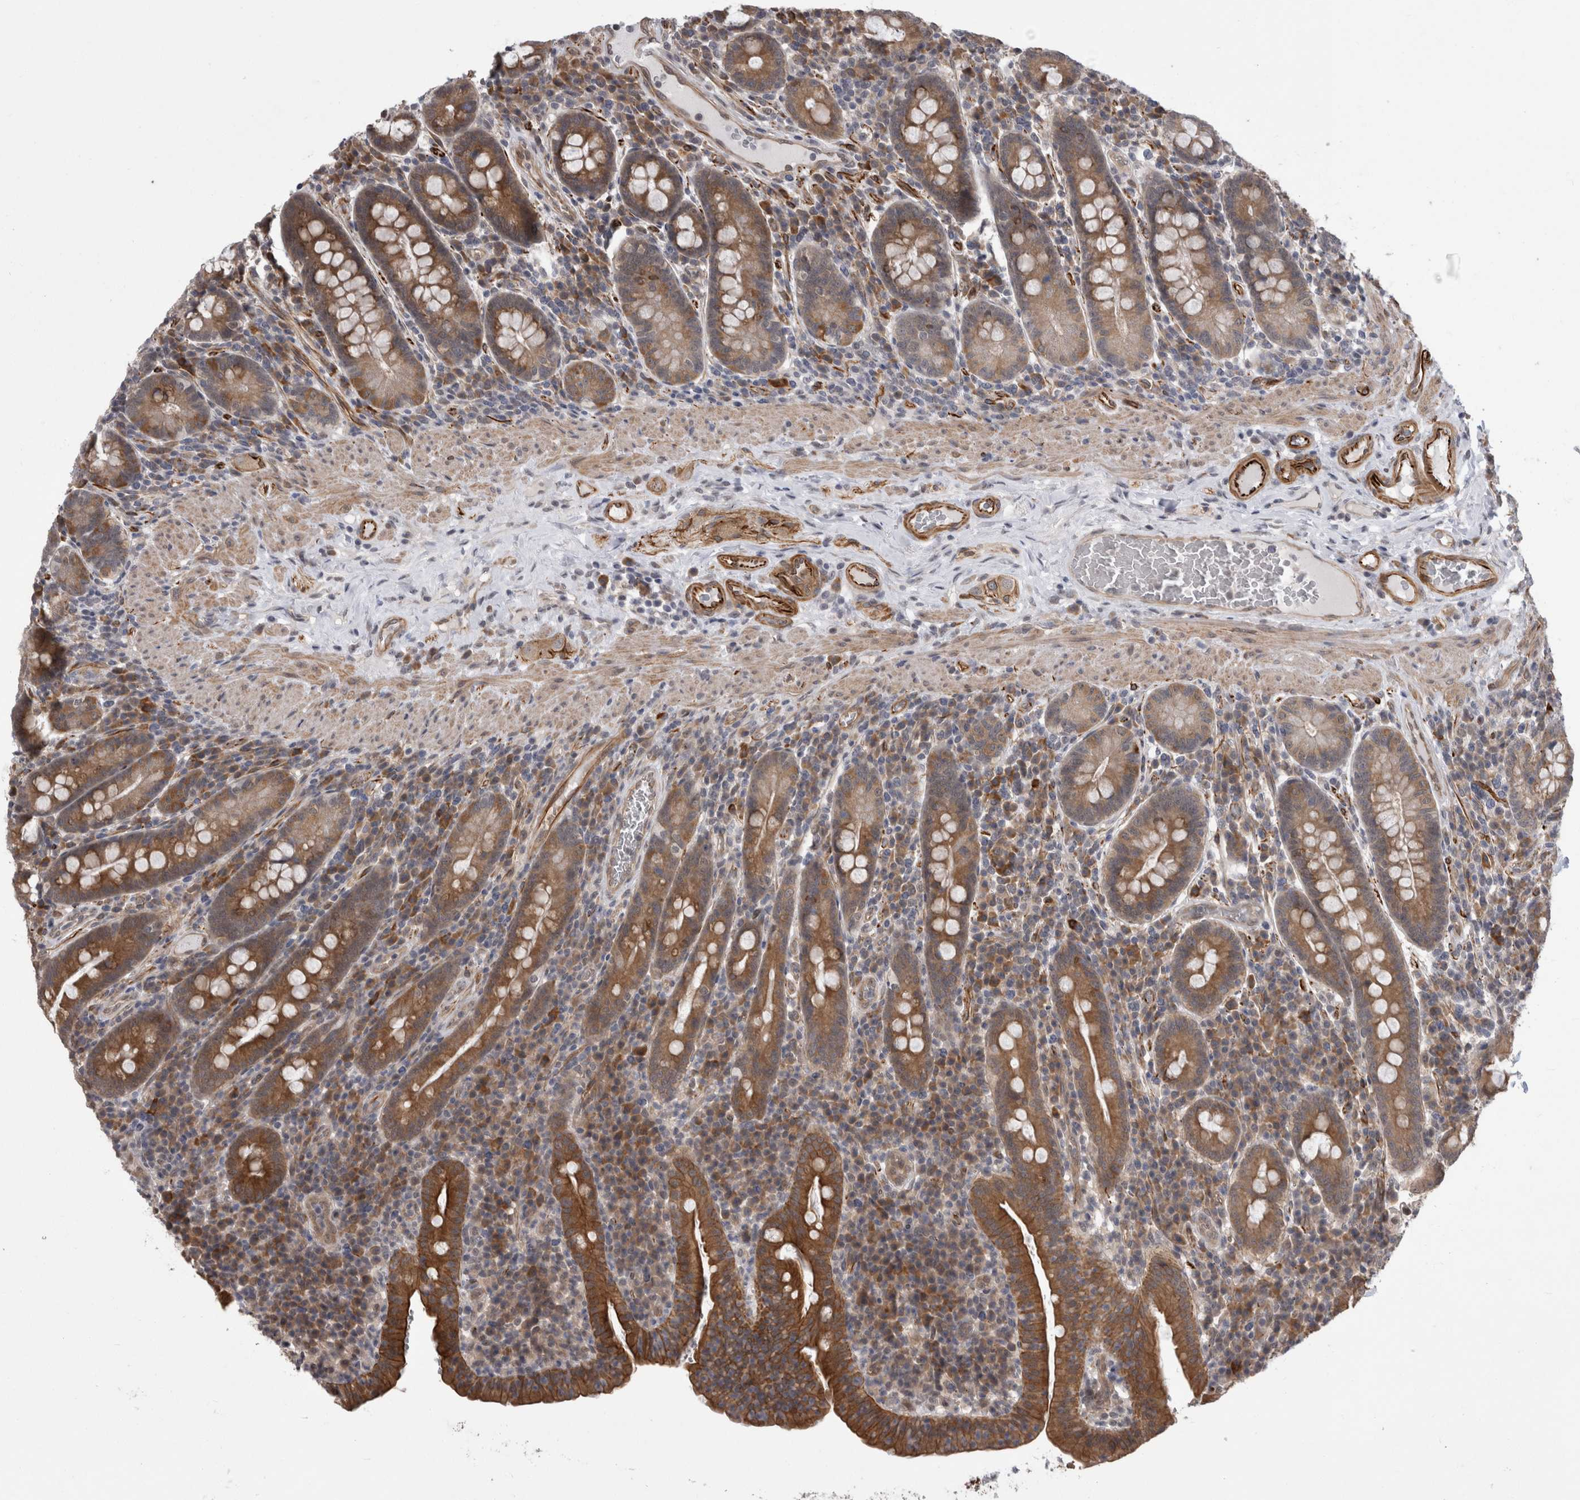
{"staining": {"intensity": "moderate", "quantity": ">75%", "location": "cytoplasmic/membranous,nuclear"}, "tissue": "duodenum", "cell_type": "Glandular cells", "image_type": "normal", "snomed": [{"axis": "morphology", "description": "Normal tissue, NOS"}, {"axis": "morphology", "description": "Adenocarcinoma, NOS"}, {"axis": "topography", "description": "Pancreas"}, {"axis": "topography", "description": "Duodenum"}], "caption": "Immunohistochemical staining of benign duodenum demonstrates moderate cytoplasmic/membranous,nuclear protein staining in about >75% of glandular cells. The staining was performed using DAB to visualize the protein expression in brown, while the nuclei were stained in blue with hematoxylin (Magnification: 20x).", "gene": "FAM83H", "patient": {"sex": "male", "age": 50}}